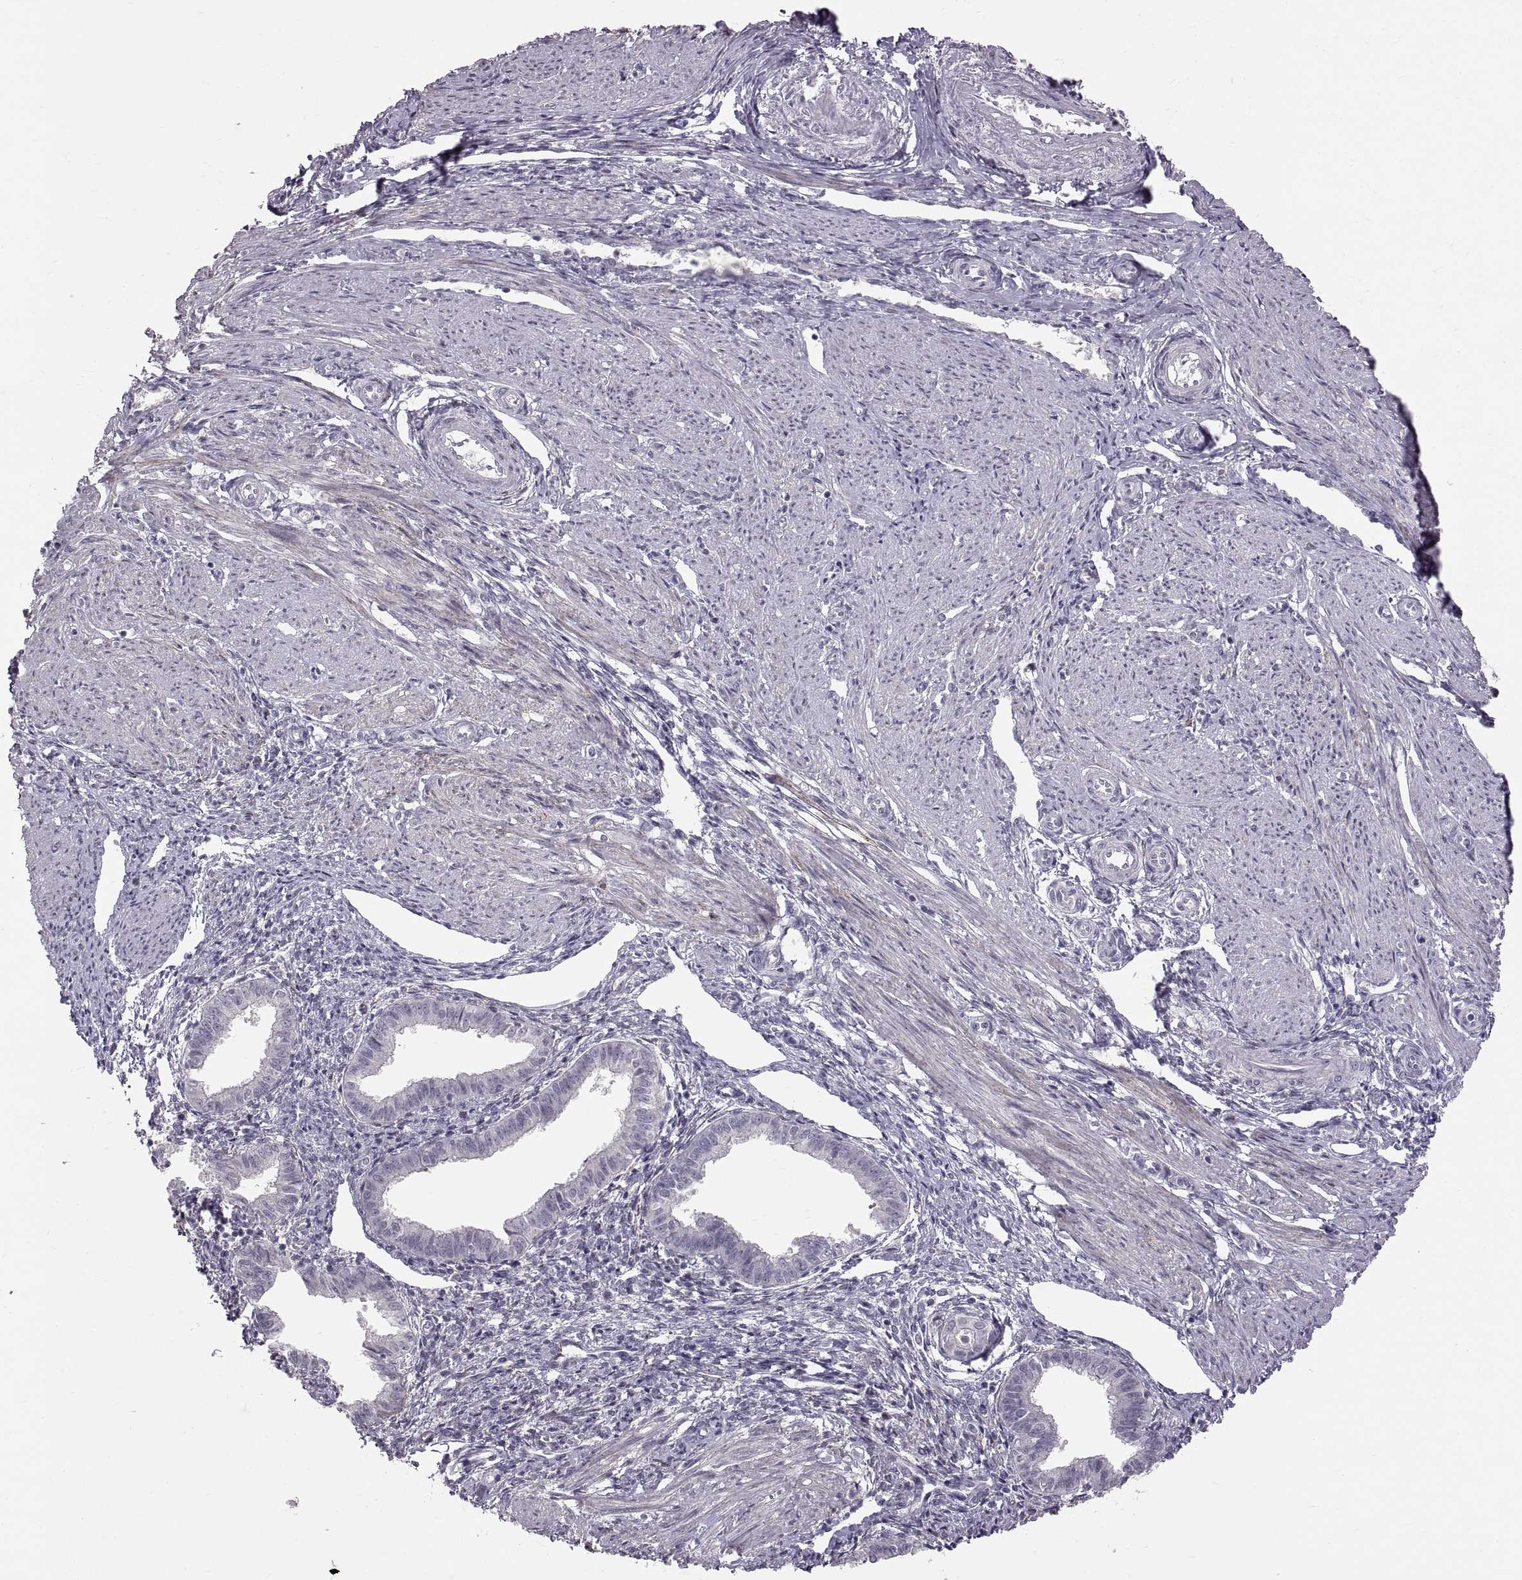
{"staining": {"intensity": "moderate", "quantity": "25%-75%", "location": "cytoplasmic/membranous"}, "tissue": "endometrium", "cell_type": "Cells in endometrial stroma", "image_type": "normal", "snomed": [{"axis": "morphology", "description": "Normal tissue, NOS"}, {"axis": "topography", "description": "Endometrium"}], "caption": "Approximately 25%-75% of cells in endometrial stroma in benign endometrium exhibit moderate cytoplasmic/membranous protein expression as visualized by brown immunohistochemical staining.", "gene": "CDH2", "patient": {"sex": "female", "age": 37}}